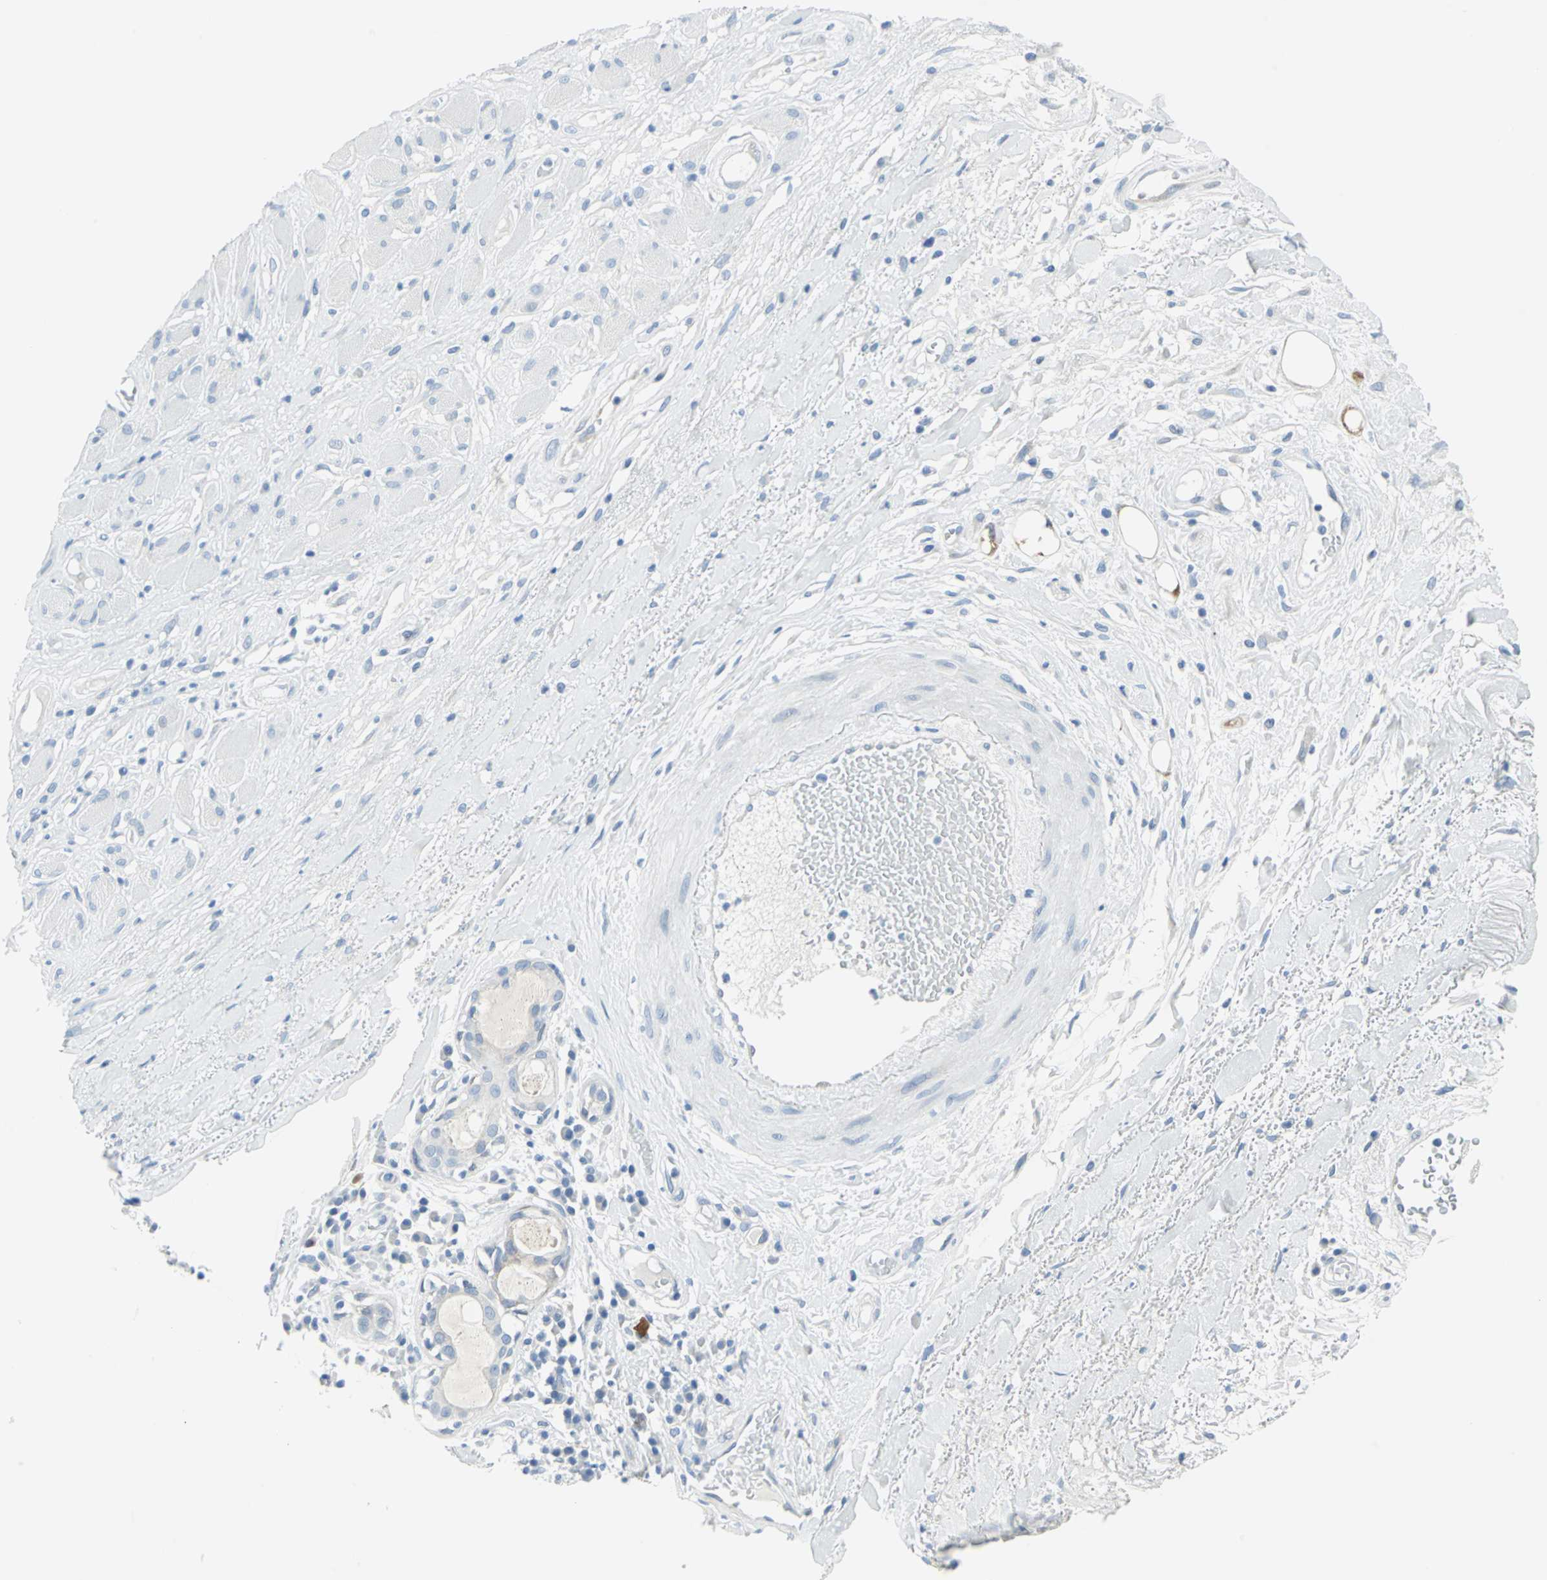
{"staining": {"intensity": "negative", "quantity": "none", "location": "none"}, "tissue": "head and neck cancer", "cell_type": "Tumor cells", "image_type": "cancer", "snomed": [{"axis": "morphology", "description": "Squamous cell carcinoma, NOS"}, {"axis": "topography", "description": "Head-Neck"}], "caption": "Micrograph shows no protein expression in tumor cells of head and neck squamous cell carcinoma tissue.", "gene": "CYB5A", "patient": {"sex": "male", "age": 62}}